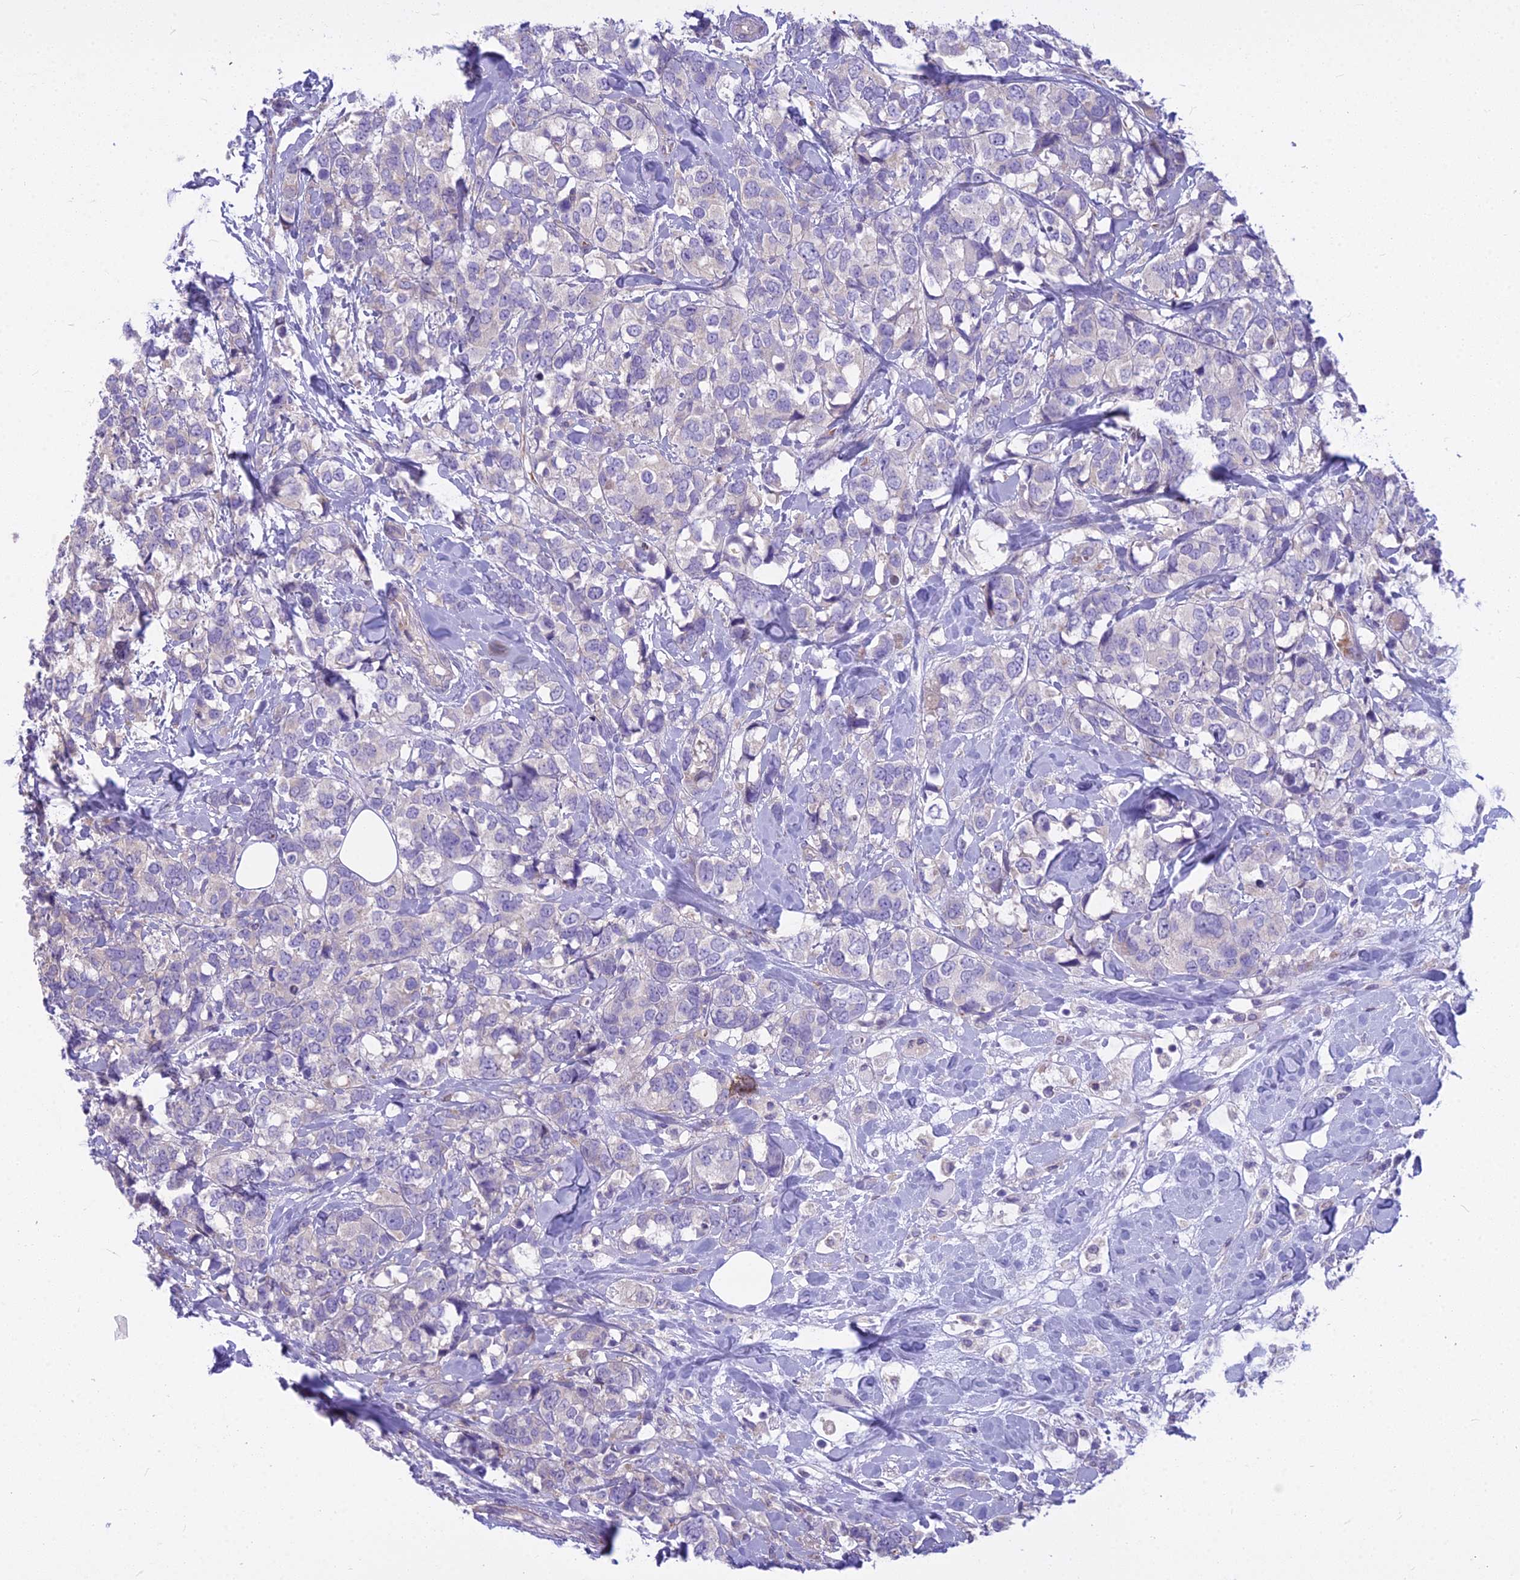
{"staining": {"intensity": "negative", "quantity": "none", "location": "none"}, "tissue": "breast cancer", "cell_type": "Tumor cells", "image_type": "cancer", "snomed": [{"axis": "morphology", "description": "Lobular carcinoma"}, {"axis": "topography", "description": "Breast"}], "caption": "Image shows no protein expression in tumor cells of lobular carcinoma (breast) tissue. Nuclei are stained in blue.", "gene": "PCDHB14", "patient": {"sex": "female", "age": 59}}